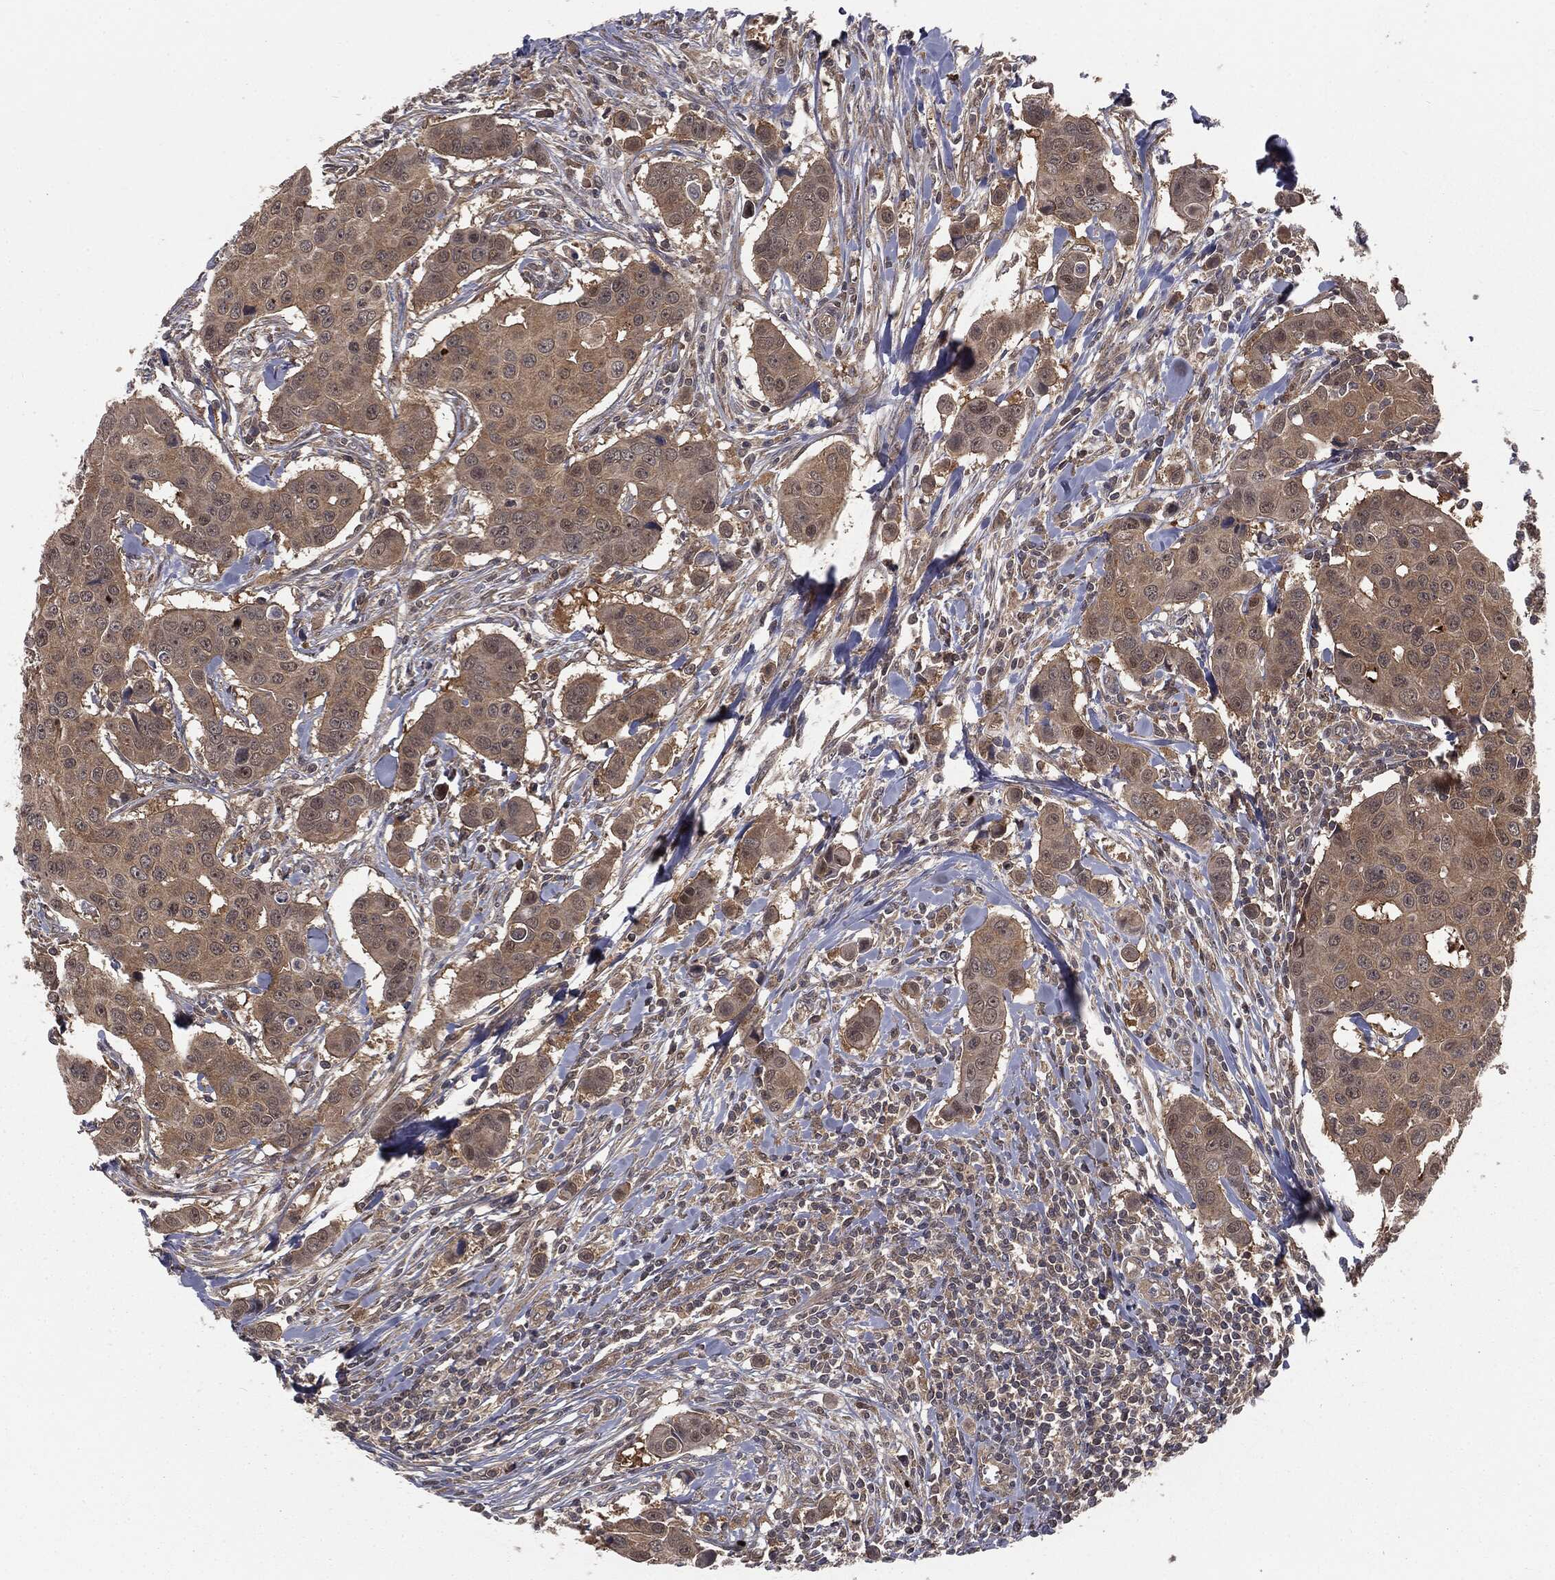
{"staining": {"intensity": "weak", "quantity": "25%-75%", "location": "cytoplasmic/membranous"}, "tissue": "breast cancer", "cell_type": "Tumor cells", "image_type": "cancer", "snomed": [{"axis": "morphology", "description": "Duct carcinoma"}, {"axis": "topography", "description": "Breast"}], "caption": "Breast intraductal carcinoma stained with DAB immunohistochemistry (IHC) displays low levels of weak cytoplasmic/membranous staining in about 25%-75% of tumor cells.", "gene": "FBXO7", "patient": {"sex": "female", "age": 24}}